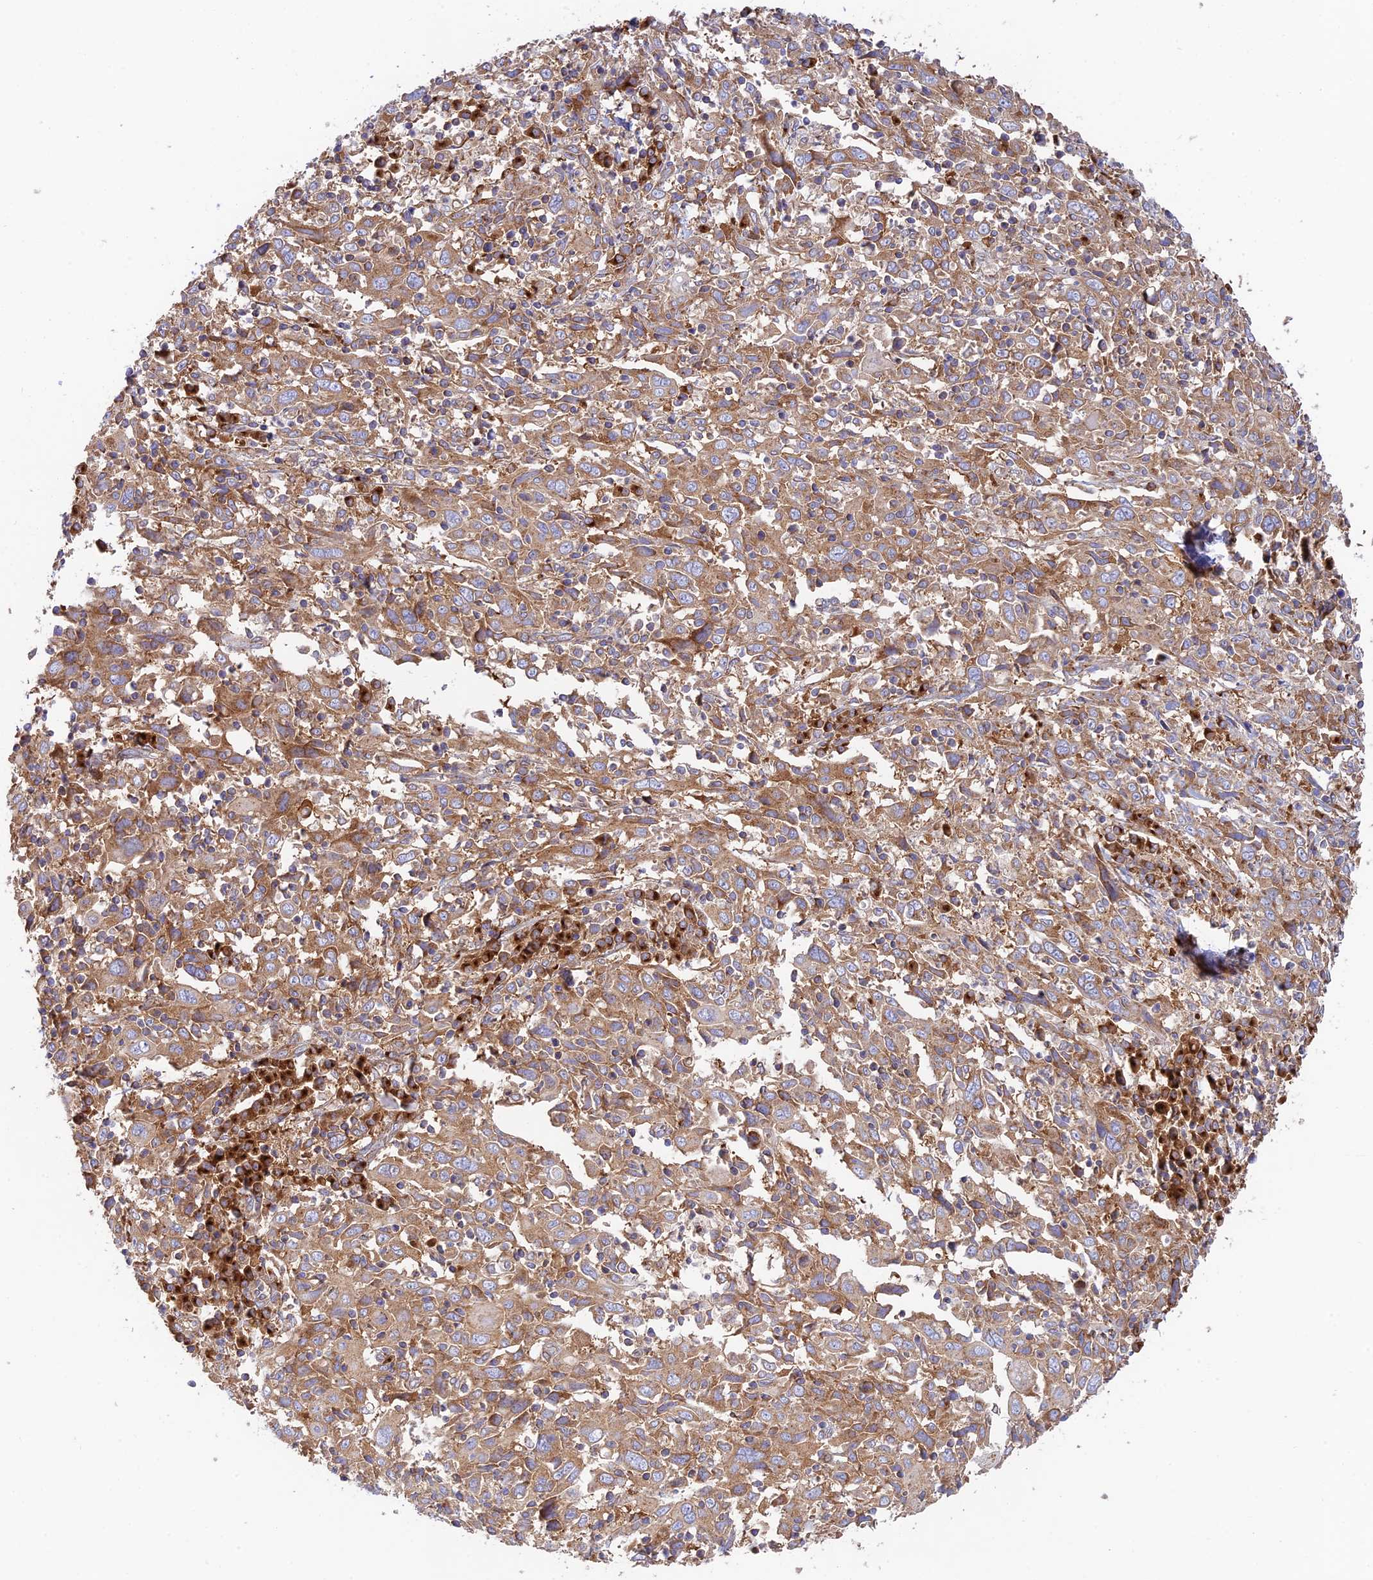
{"staining": {"intensity": "moderate", "quantity": ">75%", "location": "cytoplasmic/membranous"}, "tissue": "cervical cancer", "cell_type": "Tumor cells", "image_type": "cancer", "snomed": [{"axis": "morphology", "description": "Squamous cell carcinoma, NOS"}, {"axis": "topography", "description": "Cervix"}], "caption": "A photomicrograph showing moderate cytoplasmic/membranous positivity in about >75% of tumor cells in cervical cancer (squamous cell carcinoma), as visualized by brown immunohistochemical staining.", "gene": "GOLGA3", "patient": {"sex": "female", "age": 46}}